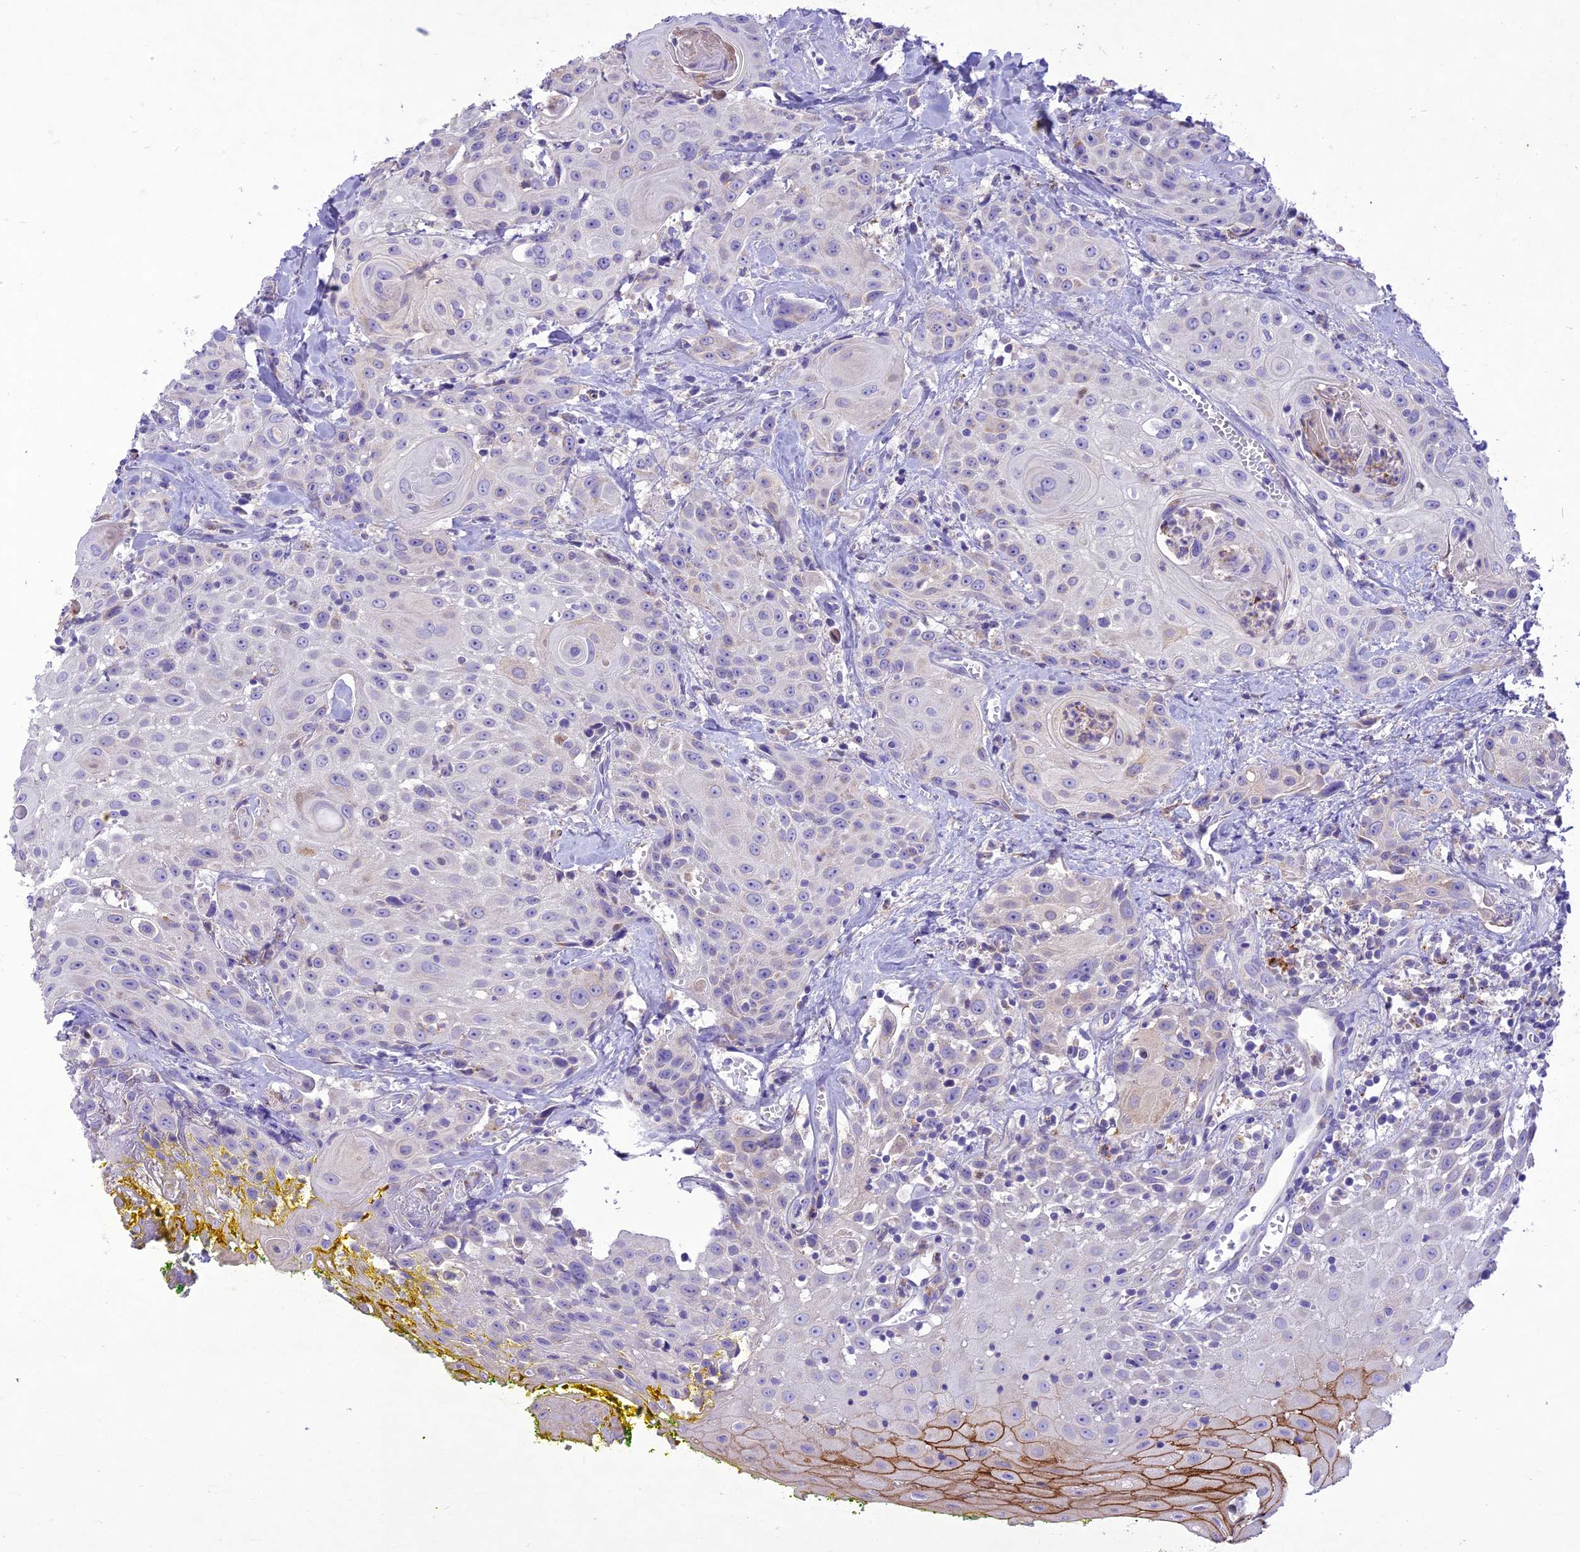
{"staining": {"intensity": "moderate", "quantity": "<25%", "location": "cytoplasmic/membranous"}, "tissue": "head and neck cancer", "cell_type": "Tumor cells", "image_type": "cancer", "snomed": [{"axis": "morphology", "description": "Squamous cell carcinoma, NOS"}, {"axis": "topography", "description": "Oral tissue"}, {"axis": "topography", "description": "Head-Neck"}], "caption": "Moderate cytoplasmic/membranous staining is appreciated in approximately <25% of tumor cells in head and neck cancer (squamous cell carcinoma). (DAB (3,3'-diaminobenzidine) IHC with brightfield microscopy, high magnification).", "gene": "SLC13A5", "patient": {"sex": "female", "age": 82}}